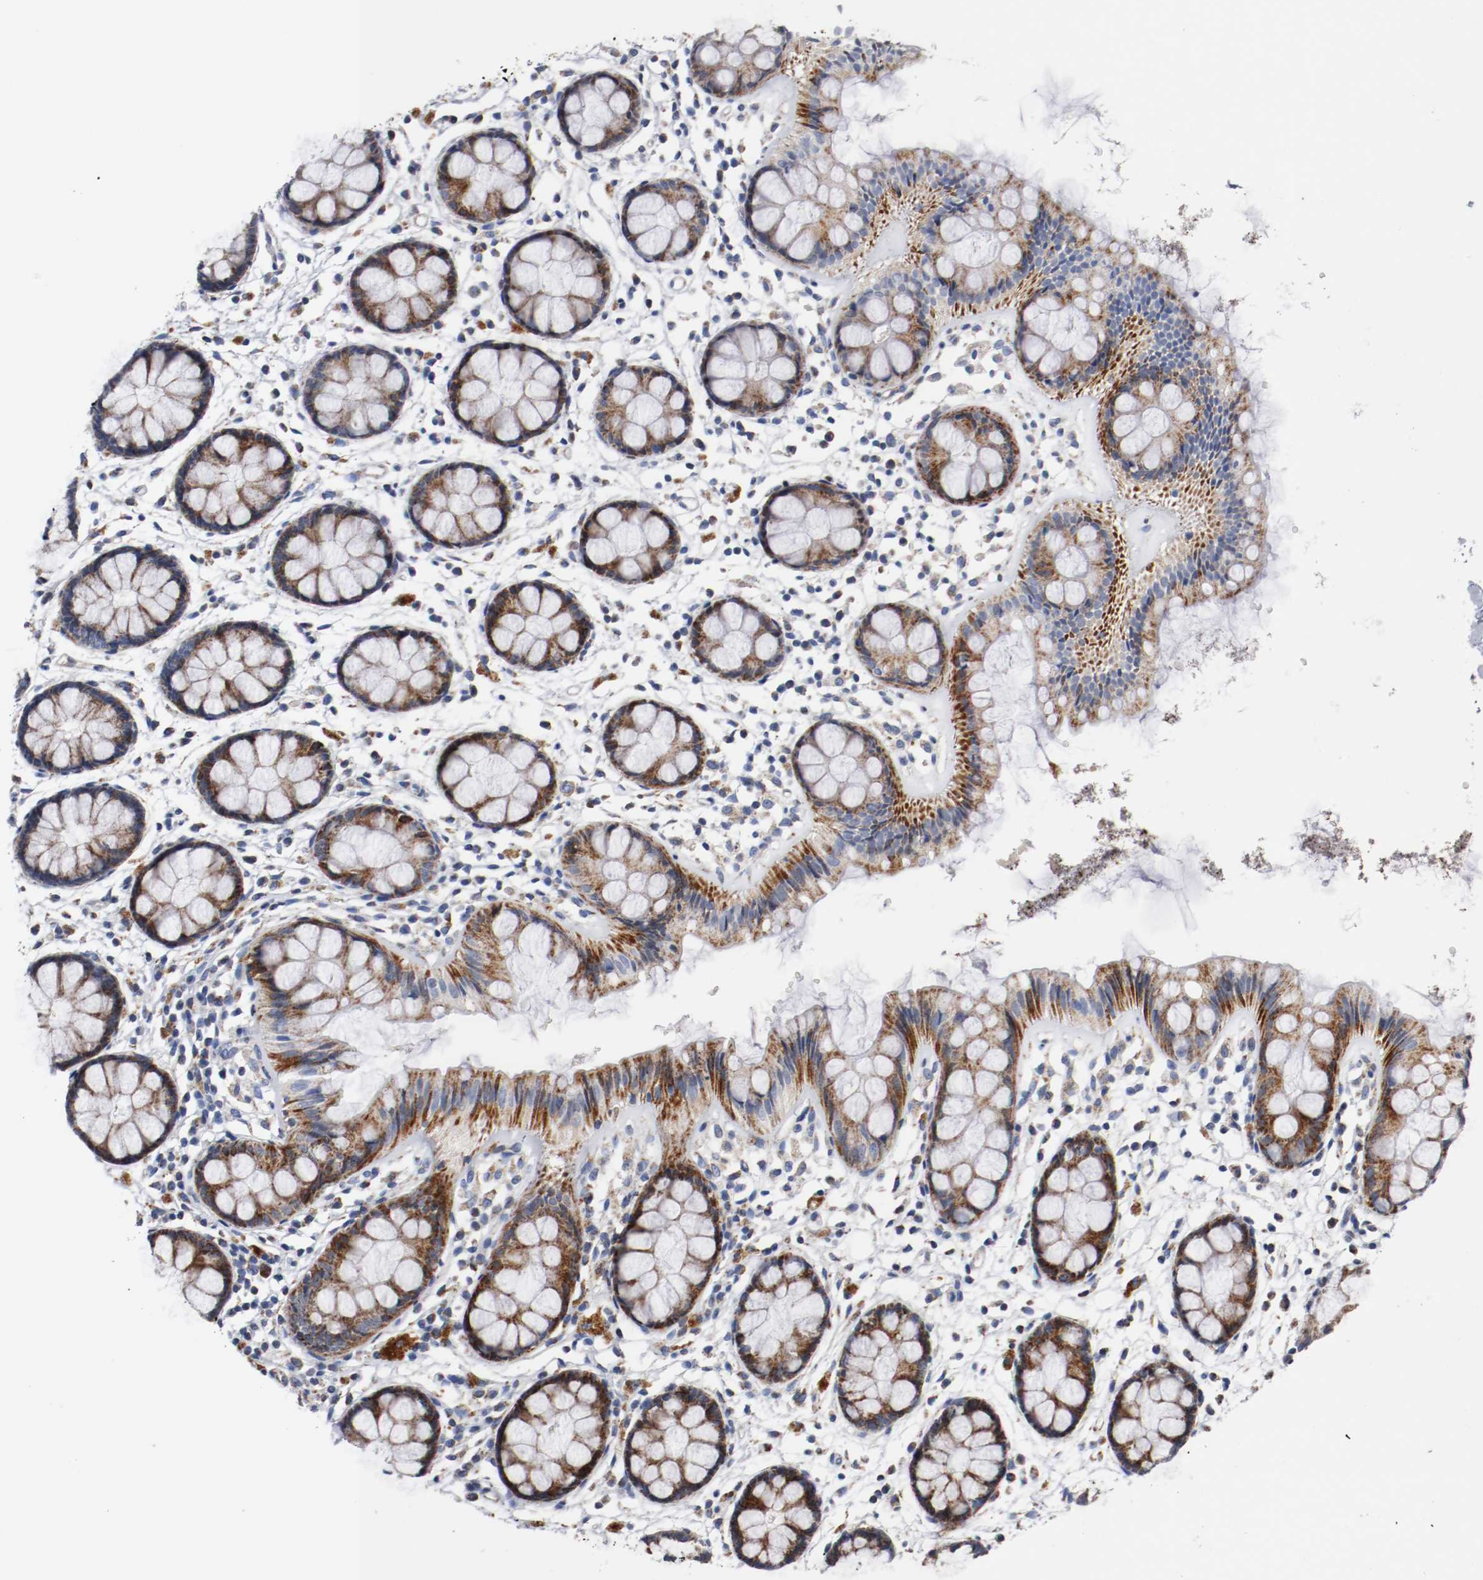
{"staining": {"intensity": "strong", "quantity": ">75%", "location": "cytoplasmic/membranous"}, "tissue": "rectum", "cell_type": "Glandular cells", "image_type": "normal", "snomed": [{"axis": "morphology", "description": "Normal tissue, NOS"}, {"axis": "topography", "description": "Rectum"}], "caption": "Rectum stained for a protein (brown) shows strong cytoplasmic/membranous positive expression in about >75% of glandular cells.", "gene": "TUBD1", "patient": {"sex": "female", "age": 66}}